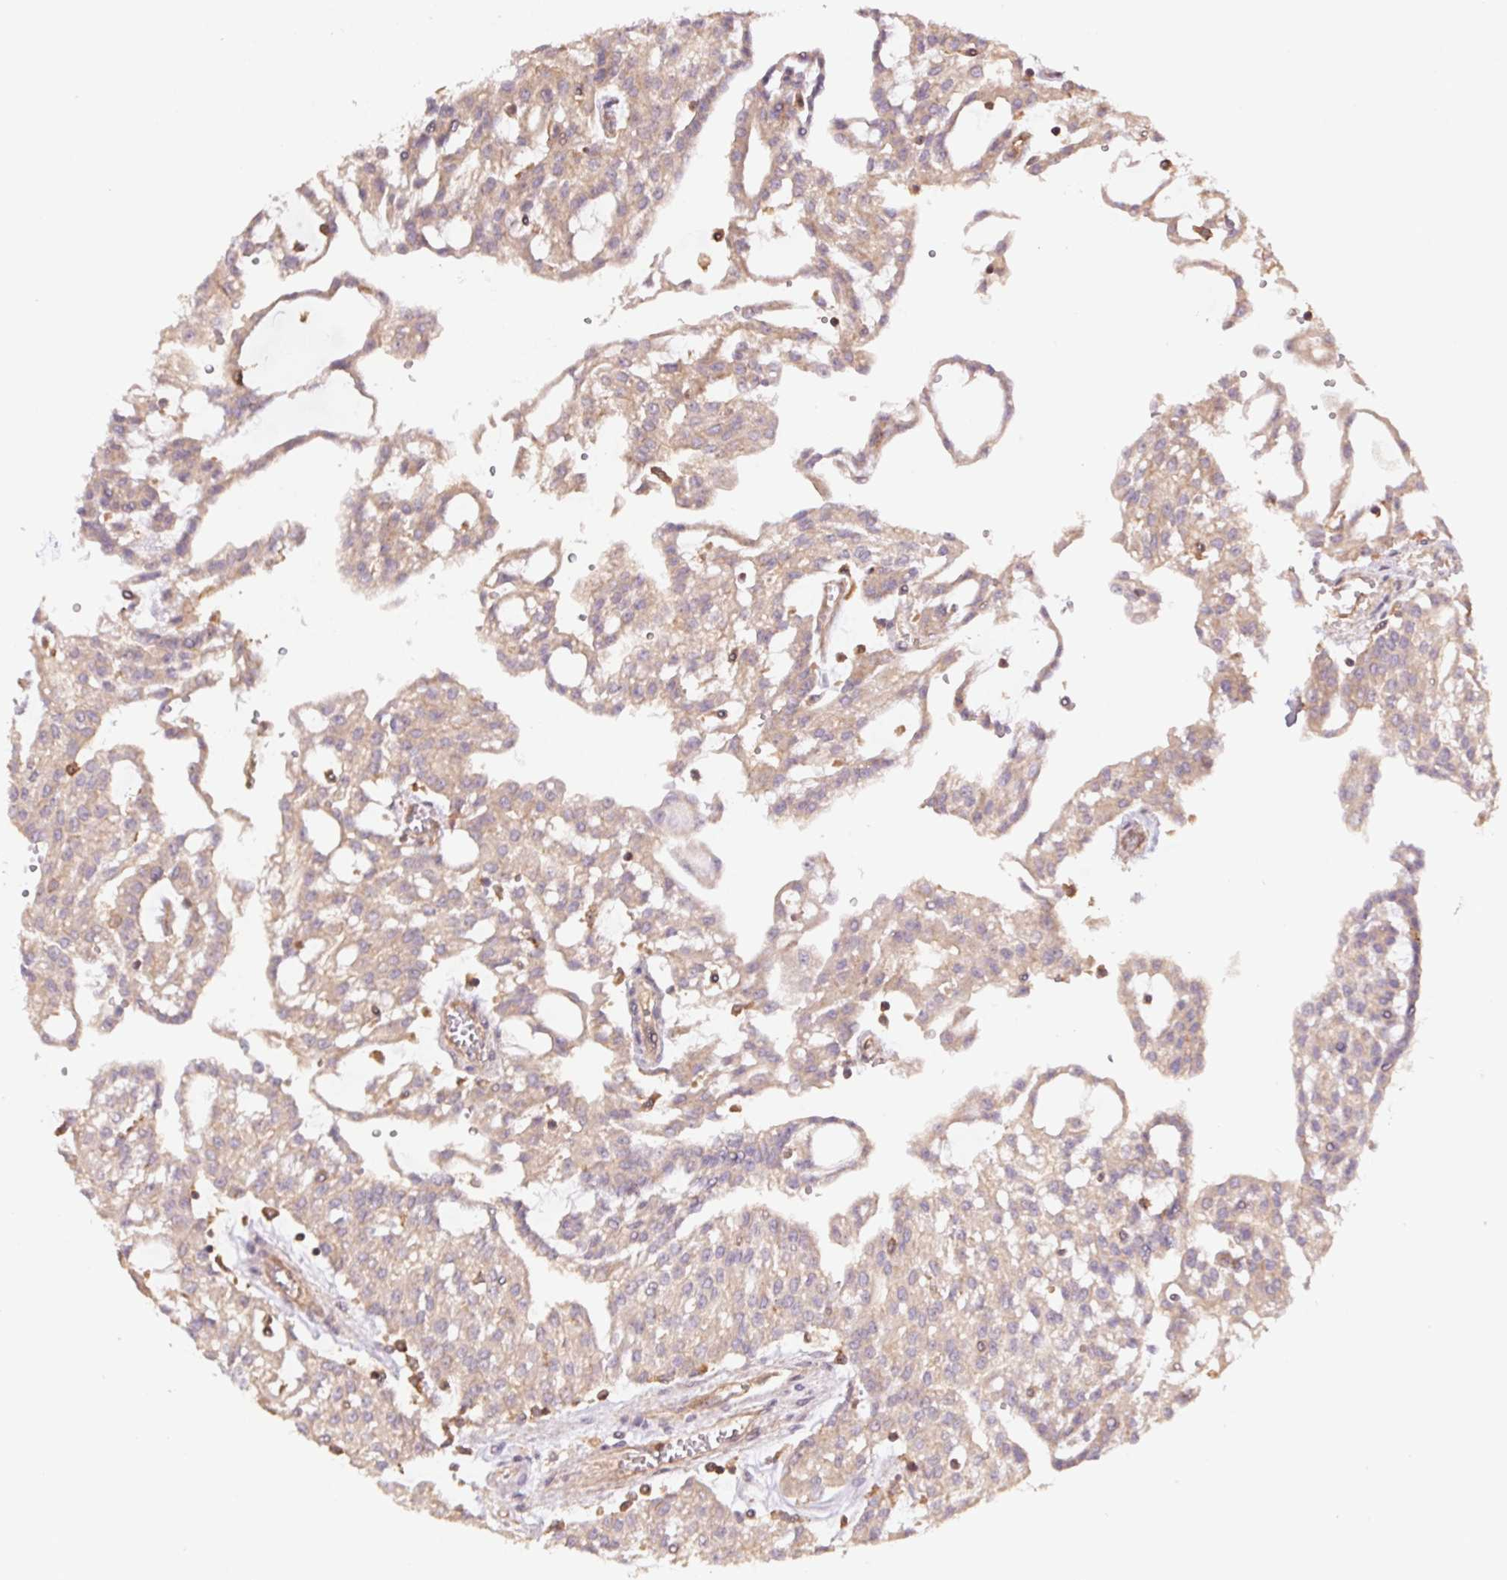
{"staining": {"intensity": "weak", "quantity": "25%-75%", "location": "cytoplasmic/membranous"}, "tissue": "renal cancer", "cell_type": "Tumor cells", "image_type": "cancer", "snomed": [{"axis": "morphology", "description": "Adenocarcinoma, NOS"}, {"axis": "topography", "description": "Kidney"}], "caption": "A brown stain shows weak cytoplasmic/membranous positivity of a protein in human renal cancer (adenocarcinoma) tumor cells.", "gene": "TUBA3D", "patient": {"sex": "male", "age": 63}}